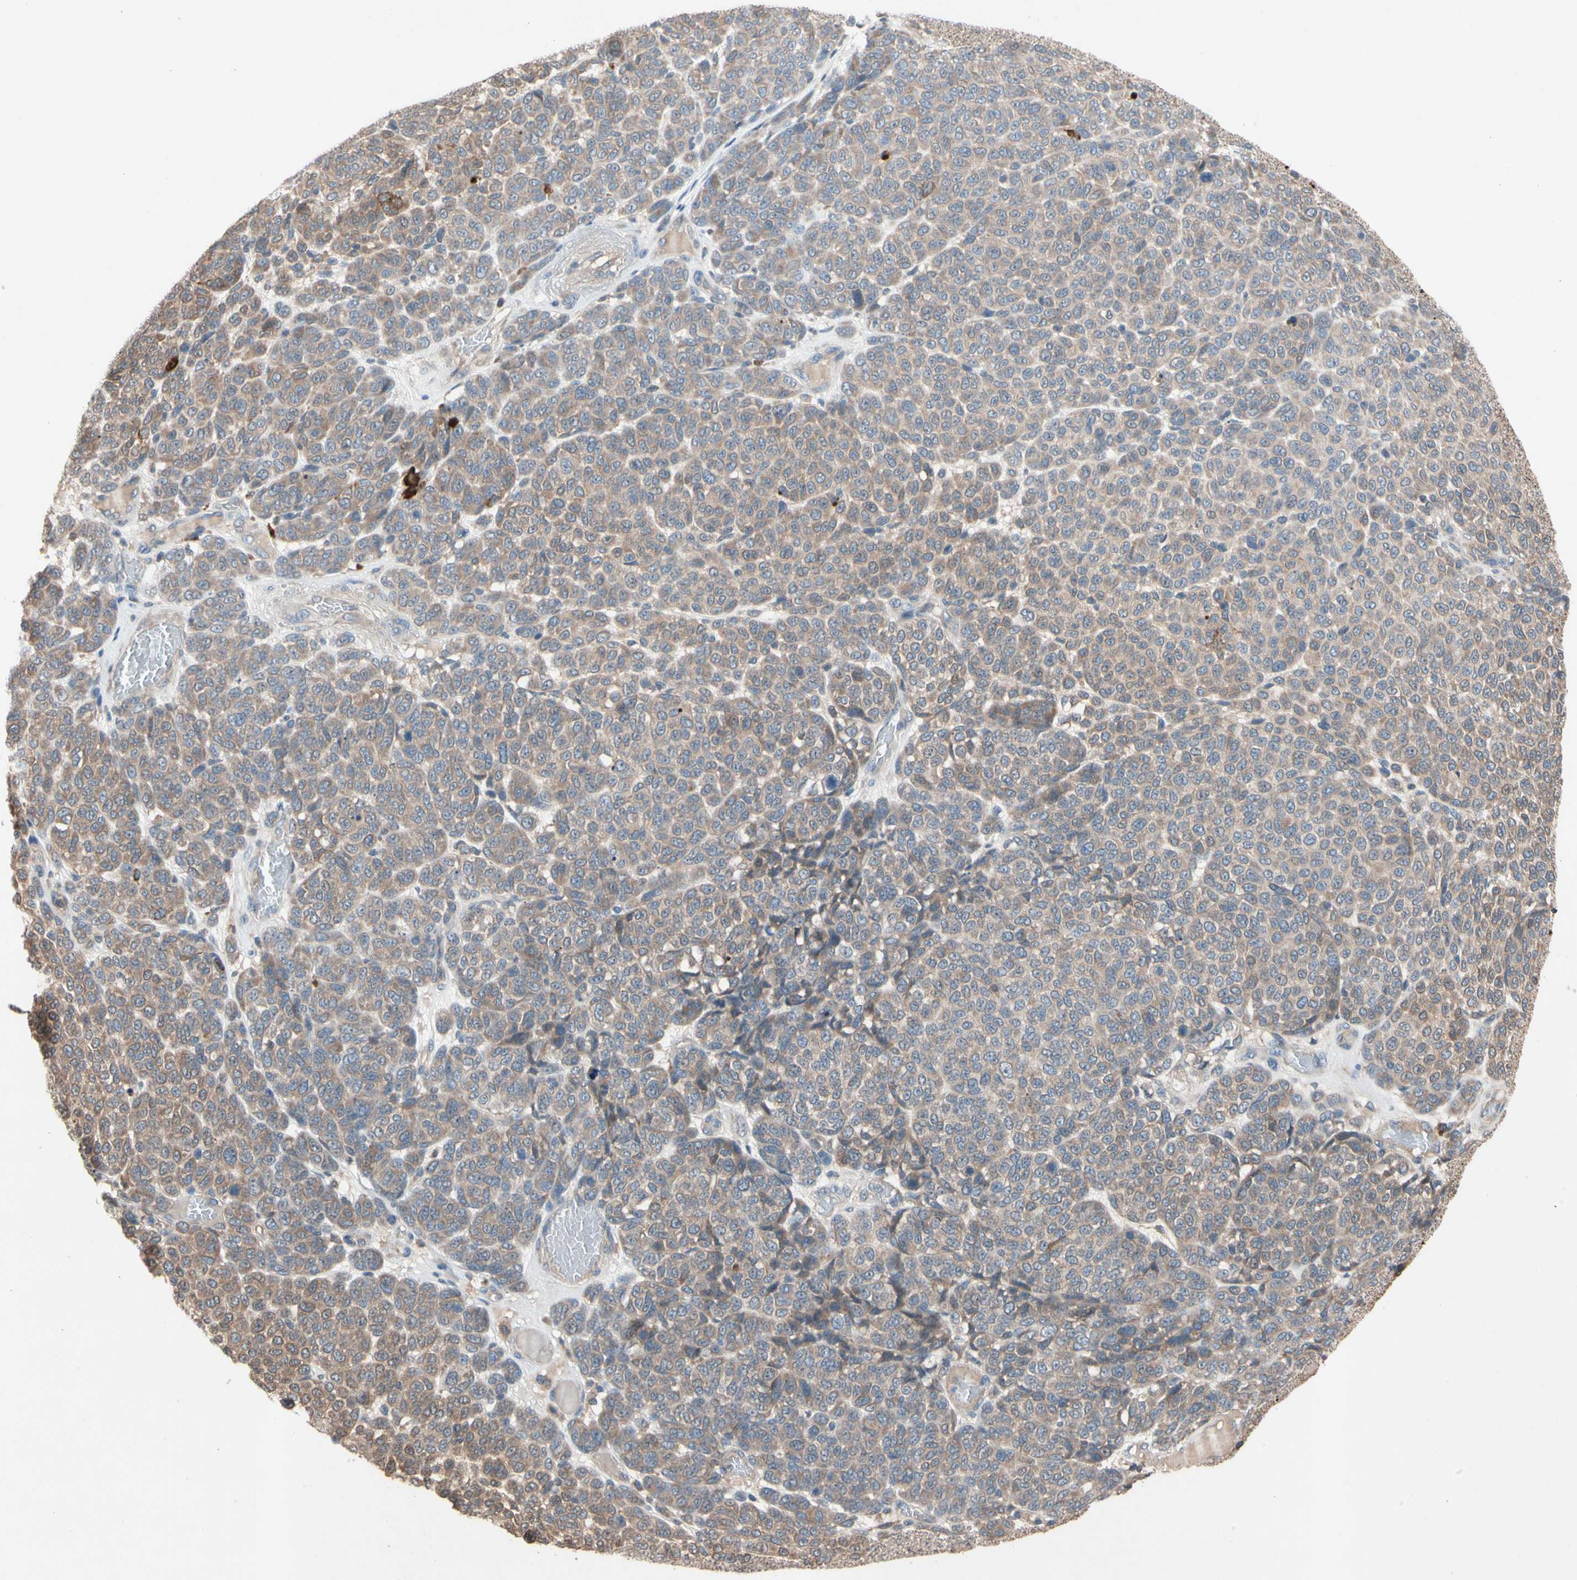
{"staining": {"intensity": "moderate", "quantity": ">75%", "location": "cytoplasmic/membranous"}, "tissue": "melanoma", "cell_type": "Tumor cells", "image_type": "cancer", "snomed": [{"axis": "morphology", "description": "Malignant melanoma, NOS"}, {"axis": "topography", "description": "Skin"}], "caption": "An image showing moderate cytoplasmic/membranous staining in about >75% of tumor cells in melanoma, as visualized by brown immunohistochemical staining.", "gene": "PRDX4", "patient": {"sex": "male", "age": 59}}